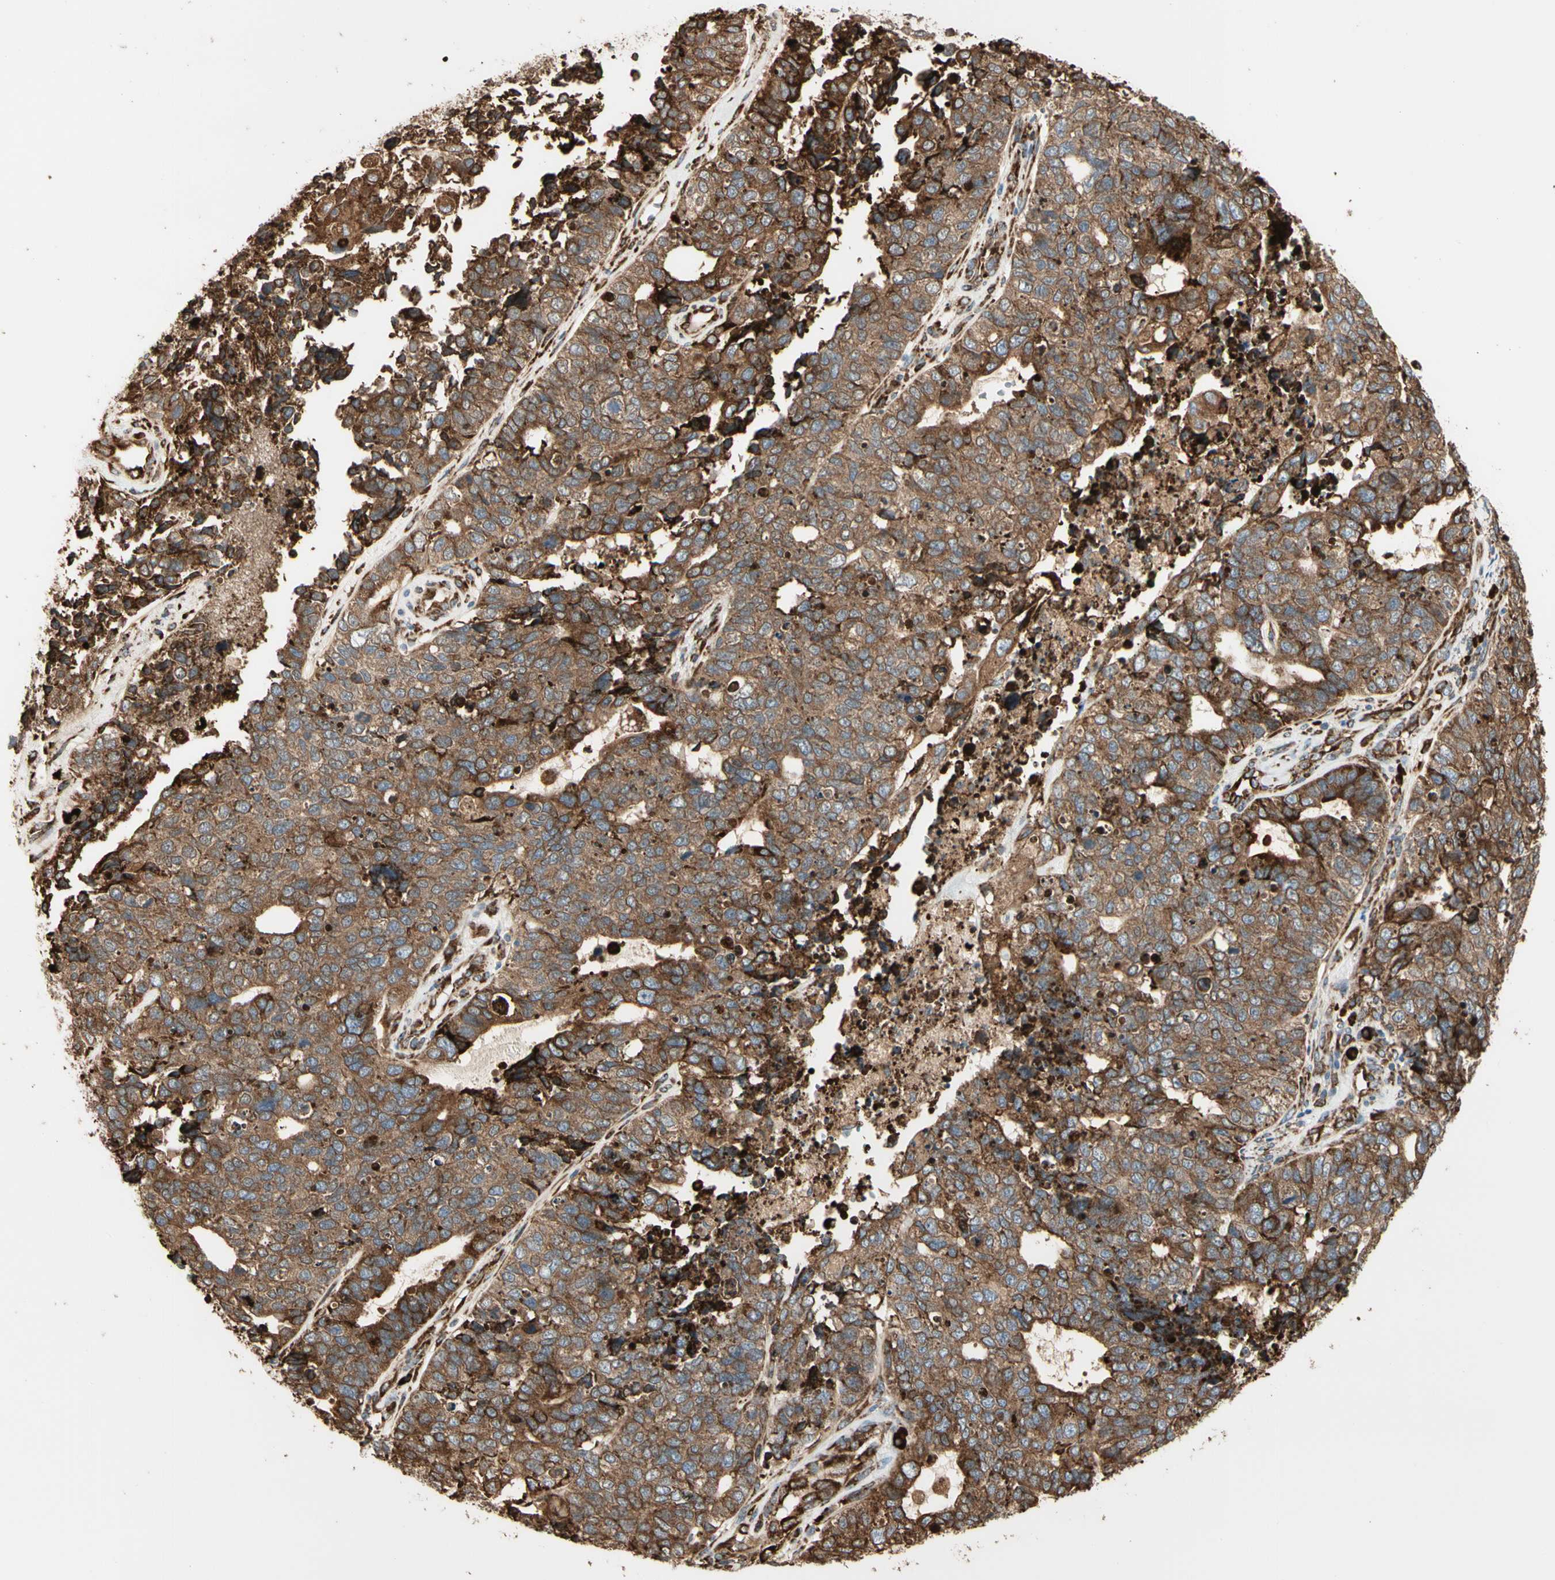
{"staining": {"intensity": "strong", "quantity": ">75%", "location": "cytoplasmic/membranous"}, "tissue": "cervical cancer", "cell_type": "Tumor cells", "image_type": "cancer", "snomed": [{"axis": "morphology", "description": "Squamous cell carcinoma, NOS"}, {"axis": "topography", "description": "Cervix"}], "caption": "Immunohistochemistry (IHC) micrograph of human squamous cell carcinoma (cervical) stained for a protein (brown), which displays high levels of strong cytoplasmic/membranous staining in approximately >75% of tumor cells.", "gene": "HSP90B1", "patient": {"sex": "female", "age": 63}}